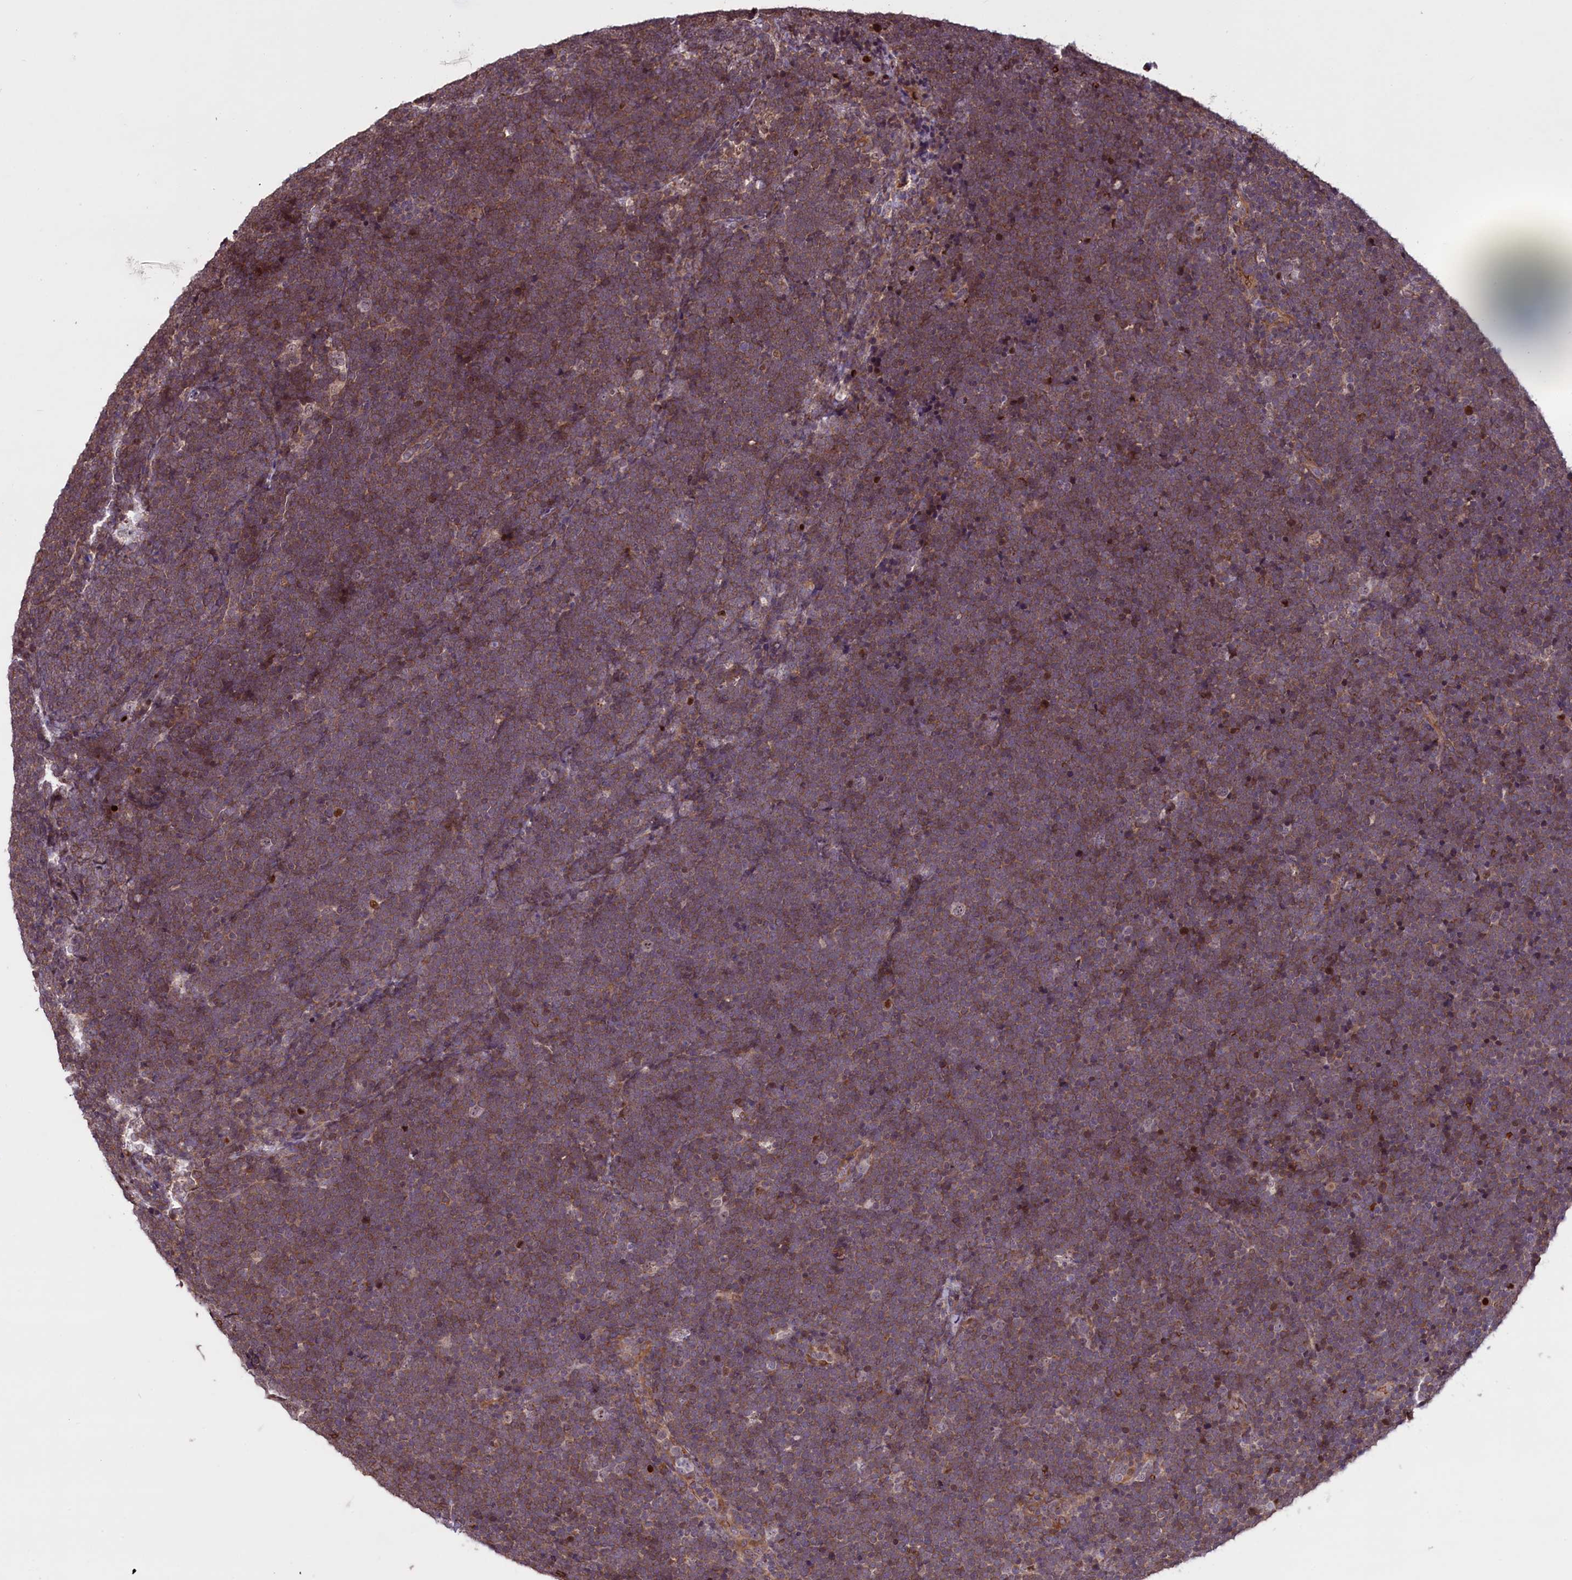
{"staining": {"intensity": "moderate", "quantity": ">75%", "location": "cytoplasmic/membranous"}, "tissue": "lymphoma", "cell_type": "Tumor cells", "image_type": "cancer", "snomed": [{"axis": "morphology", "description": "Malignant lymphoma, non-Hodgkin's type, High grade"}, {"axis": "topography", "description": "Lymph node"}], "caption": "A brown stain shows moderate cytoplasmic/membranous positivity of a protein in lymphoma tumor cells. (brown staining indicates protein expression, while blue staining denotes nuclei).", "gene": "SHFL", "patient": {"sex": "male", "age": 13}}